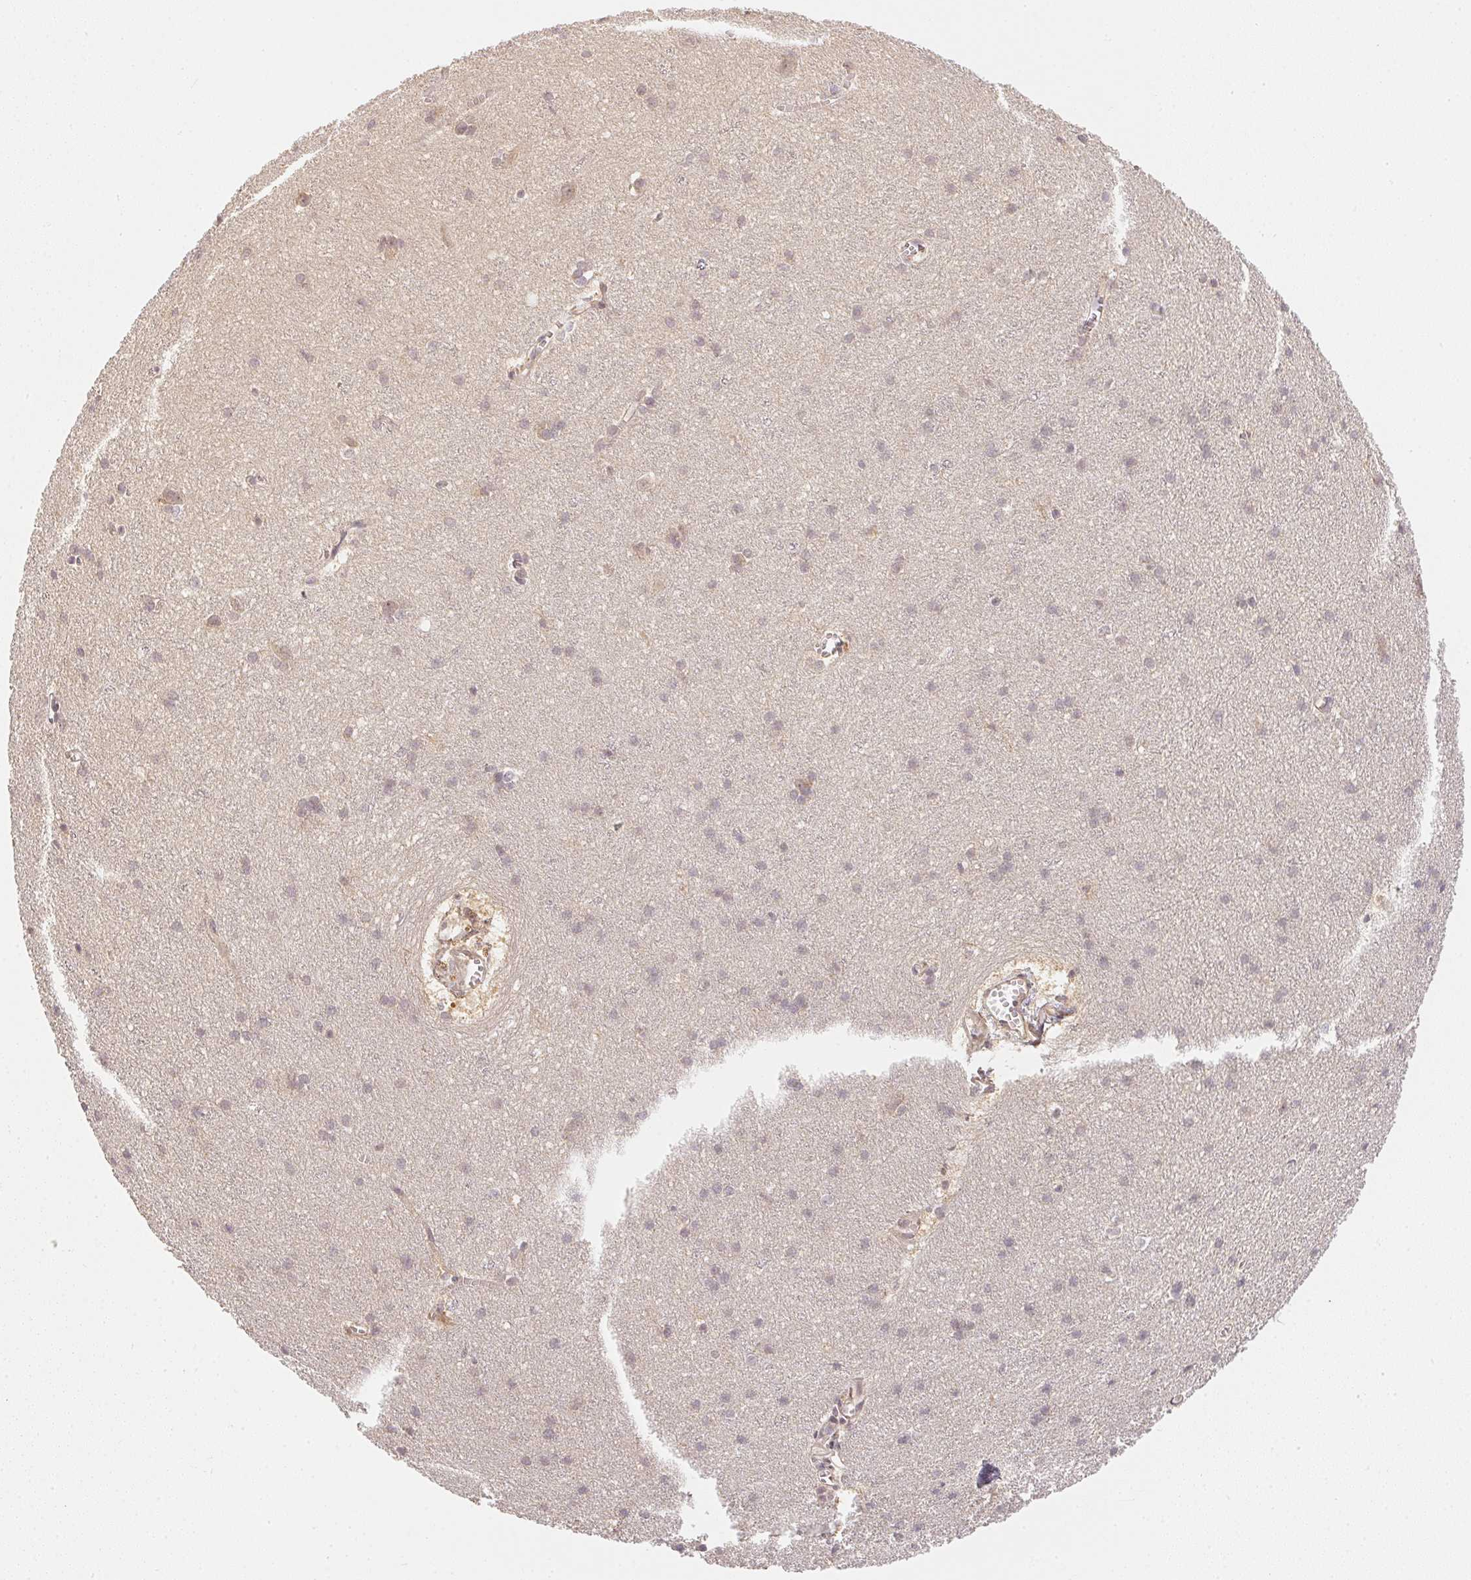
{"staining": {"intensity": "weak", "quantity": ">75%", "location": "cytoplasmic/membranous,nuclear"}, "tissue": "cerebral cortex", "cell_type": "Endothelial cells", "image_type": "normal", "snomed": [{"axis": "morphology", "description": "Normal tissue, NOS"}, {"axis": "topography", "description": "Cerebral cortex"}], "caption": "Protein staining of benign cerebral cortex demonstrates weak cytoplasmic/membranous,nuclear positivity in about >75% of endothelial cells. (Stains: DAB in brown, nuclei in blue, Microscopy: brightfield microscopy at high magnification).", "gene": "SERPINE1", "patient": {"sex": "male", "age": 37}}